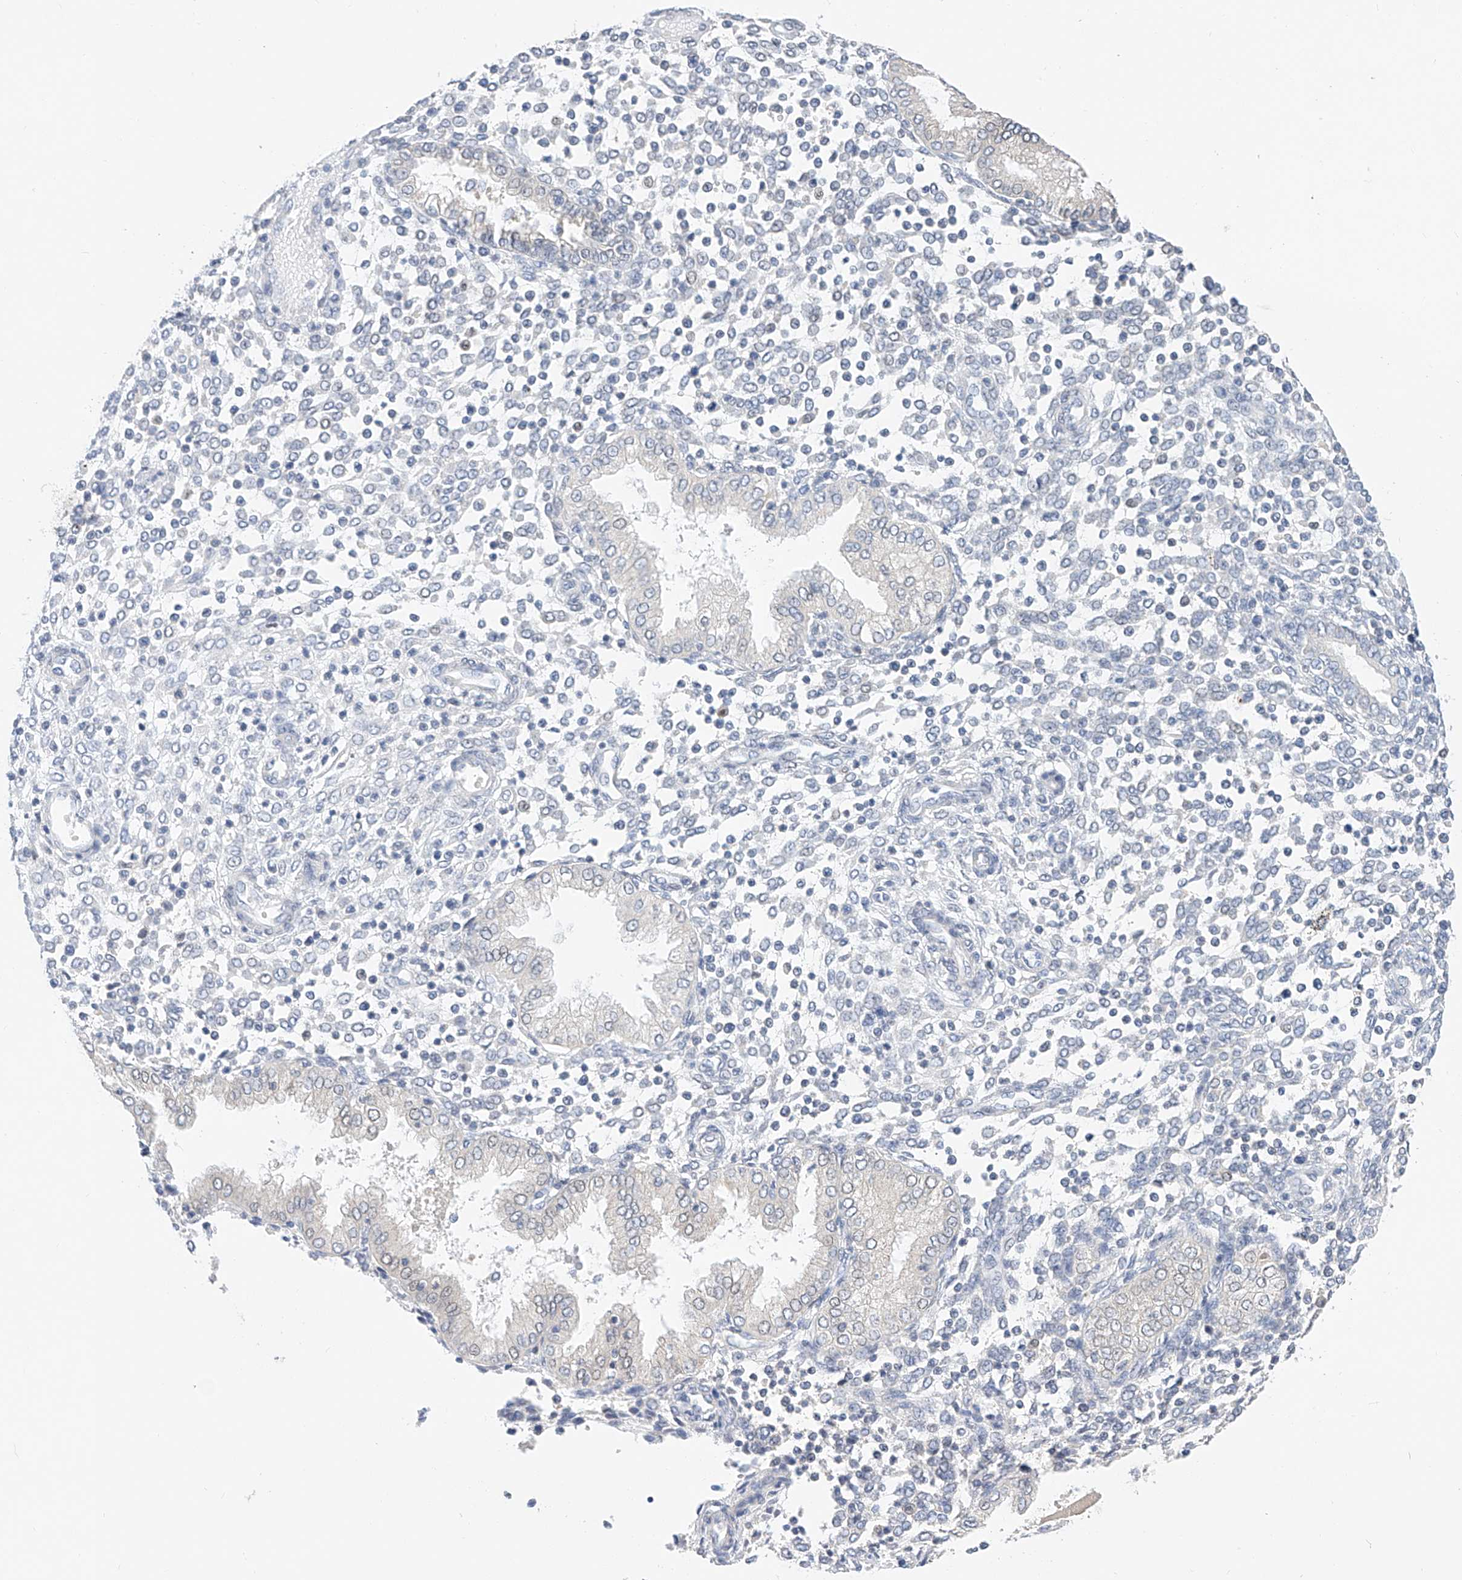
{"staining": {"intensity": "negative", "quantity": "none", "location": "none"}, "tissue": "endometrium", "cell_type": "Cells in endometrial stroma", "image_type": "normal", "snomed": [{"axis": "morphology", "description": "Normal tissue, NOS"}, {"axis": "topography", "description": "Endometrium"}], "caption": "The immunohistochemistry (IHC) histopathology image has no significant positivity in cells in endometrial stroma of endometrium. (Stains: DAB IHC with hematoxylin counter stain, Microscopy: brightfield microscopy at high magnification).", "gene": "KCNJ1", "patient": {"sex": "female", "age": 53}}